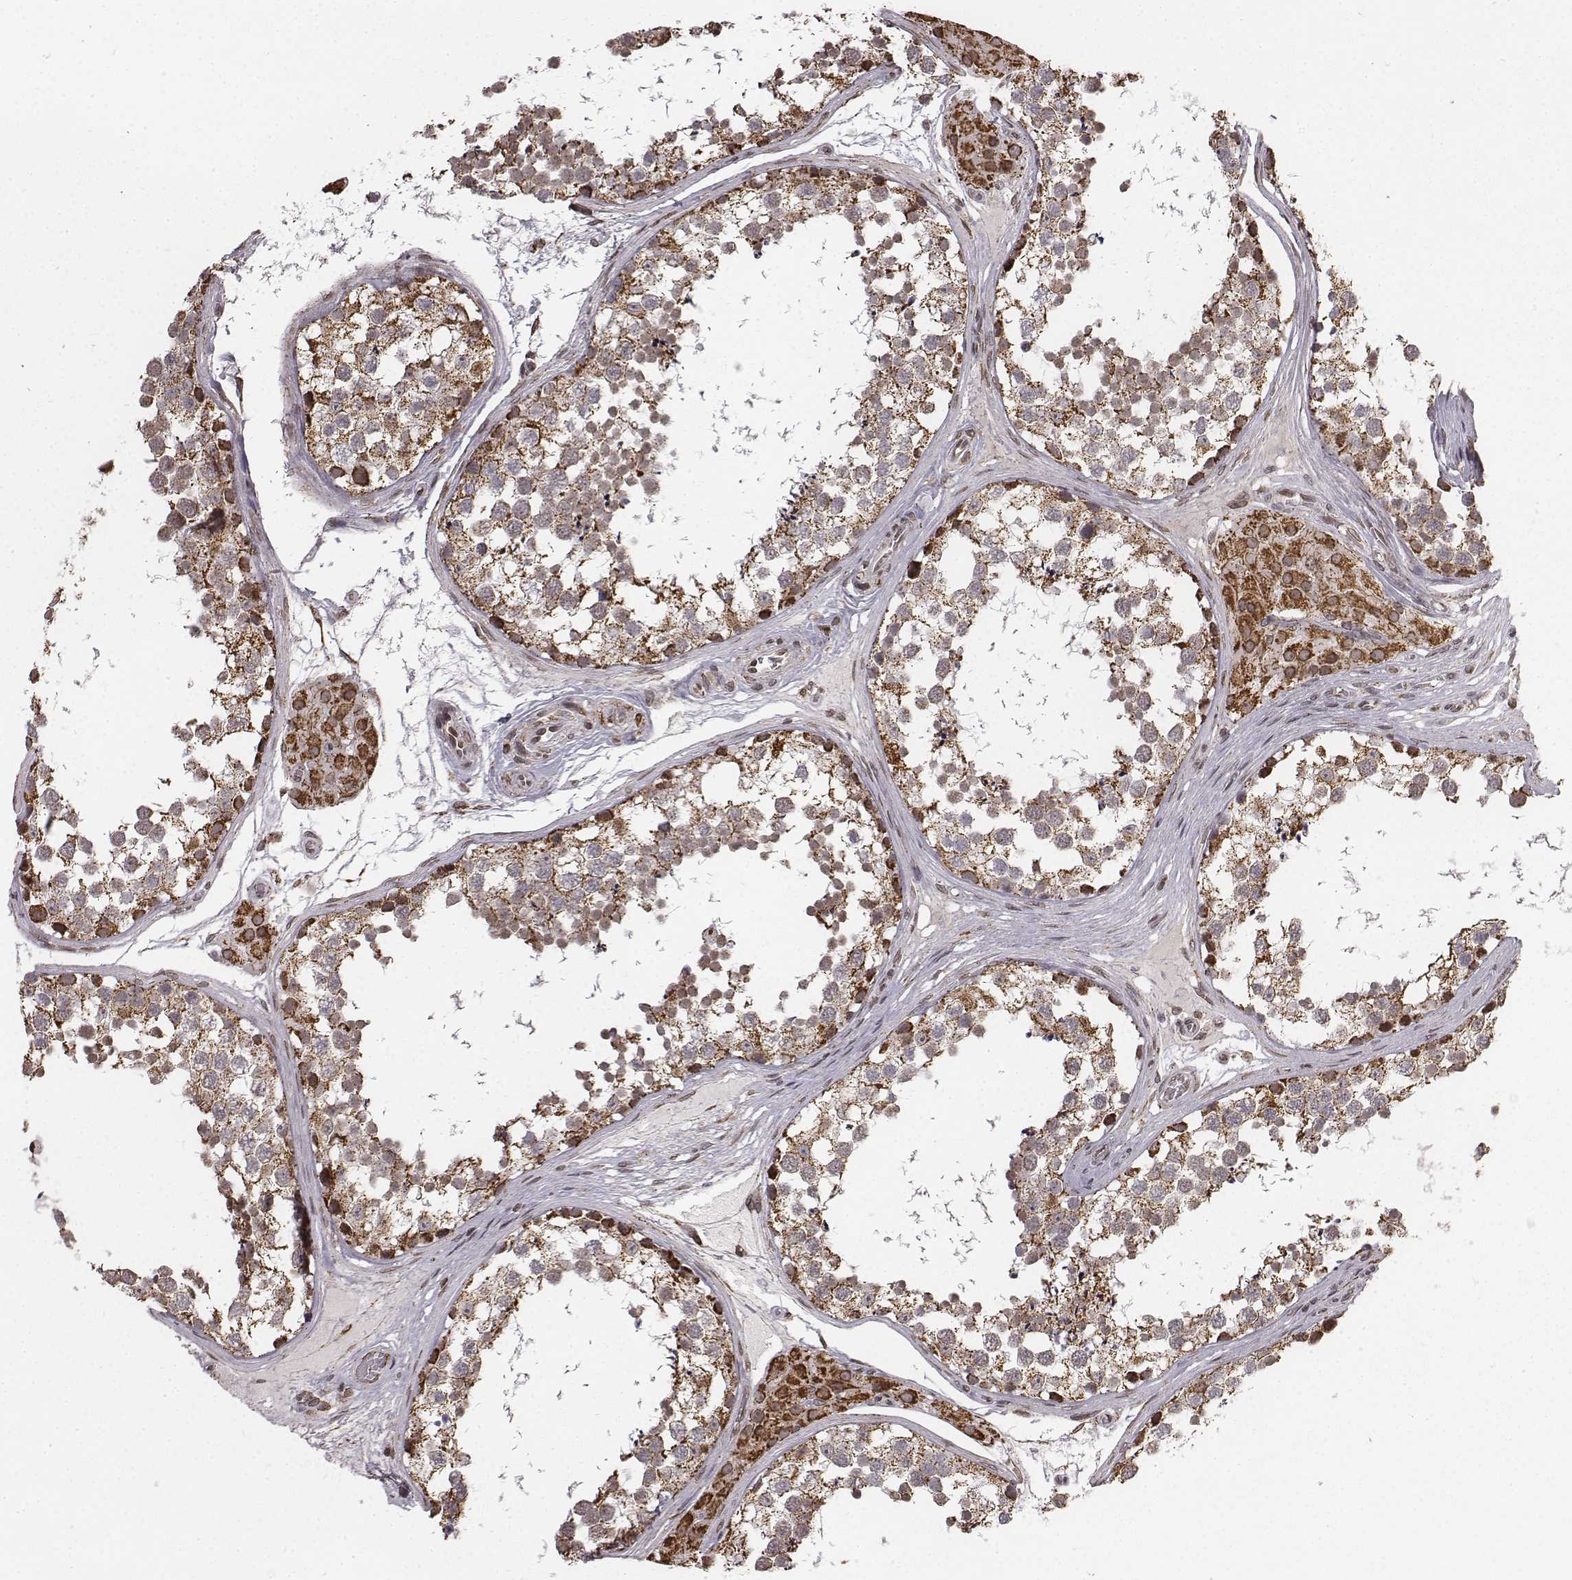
{"staining": {"intensity": "strong", "quantity": "25%-75%", "location": "cytoplasmic/membranous"}, "tissue": "testis", "cell_type": "Cells in seminiferous ducts", "image_type": "normal", "snomed": [{"axis": "morphology", "description": "Normal tissue, NOS"}, {"axis": "morphology", "description": "Seminoma, NOS"}, {"axis": "topography", "description": "Testis"}], "caption": "Protein analysis of unremarkable testis demonstrates strong cytoplasmic/membranous staining in about 25%-75% of cells in seminiferous ducts.", "gene": "ACOT2", "patient": {"sex": "male", "age": 65}}